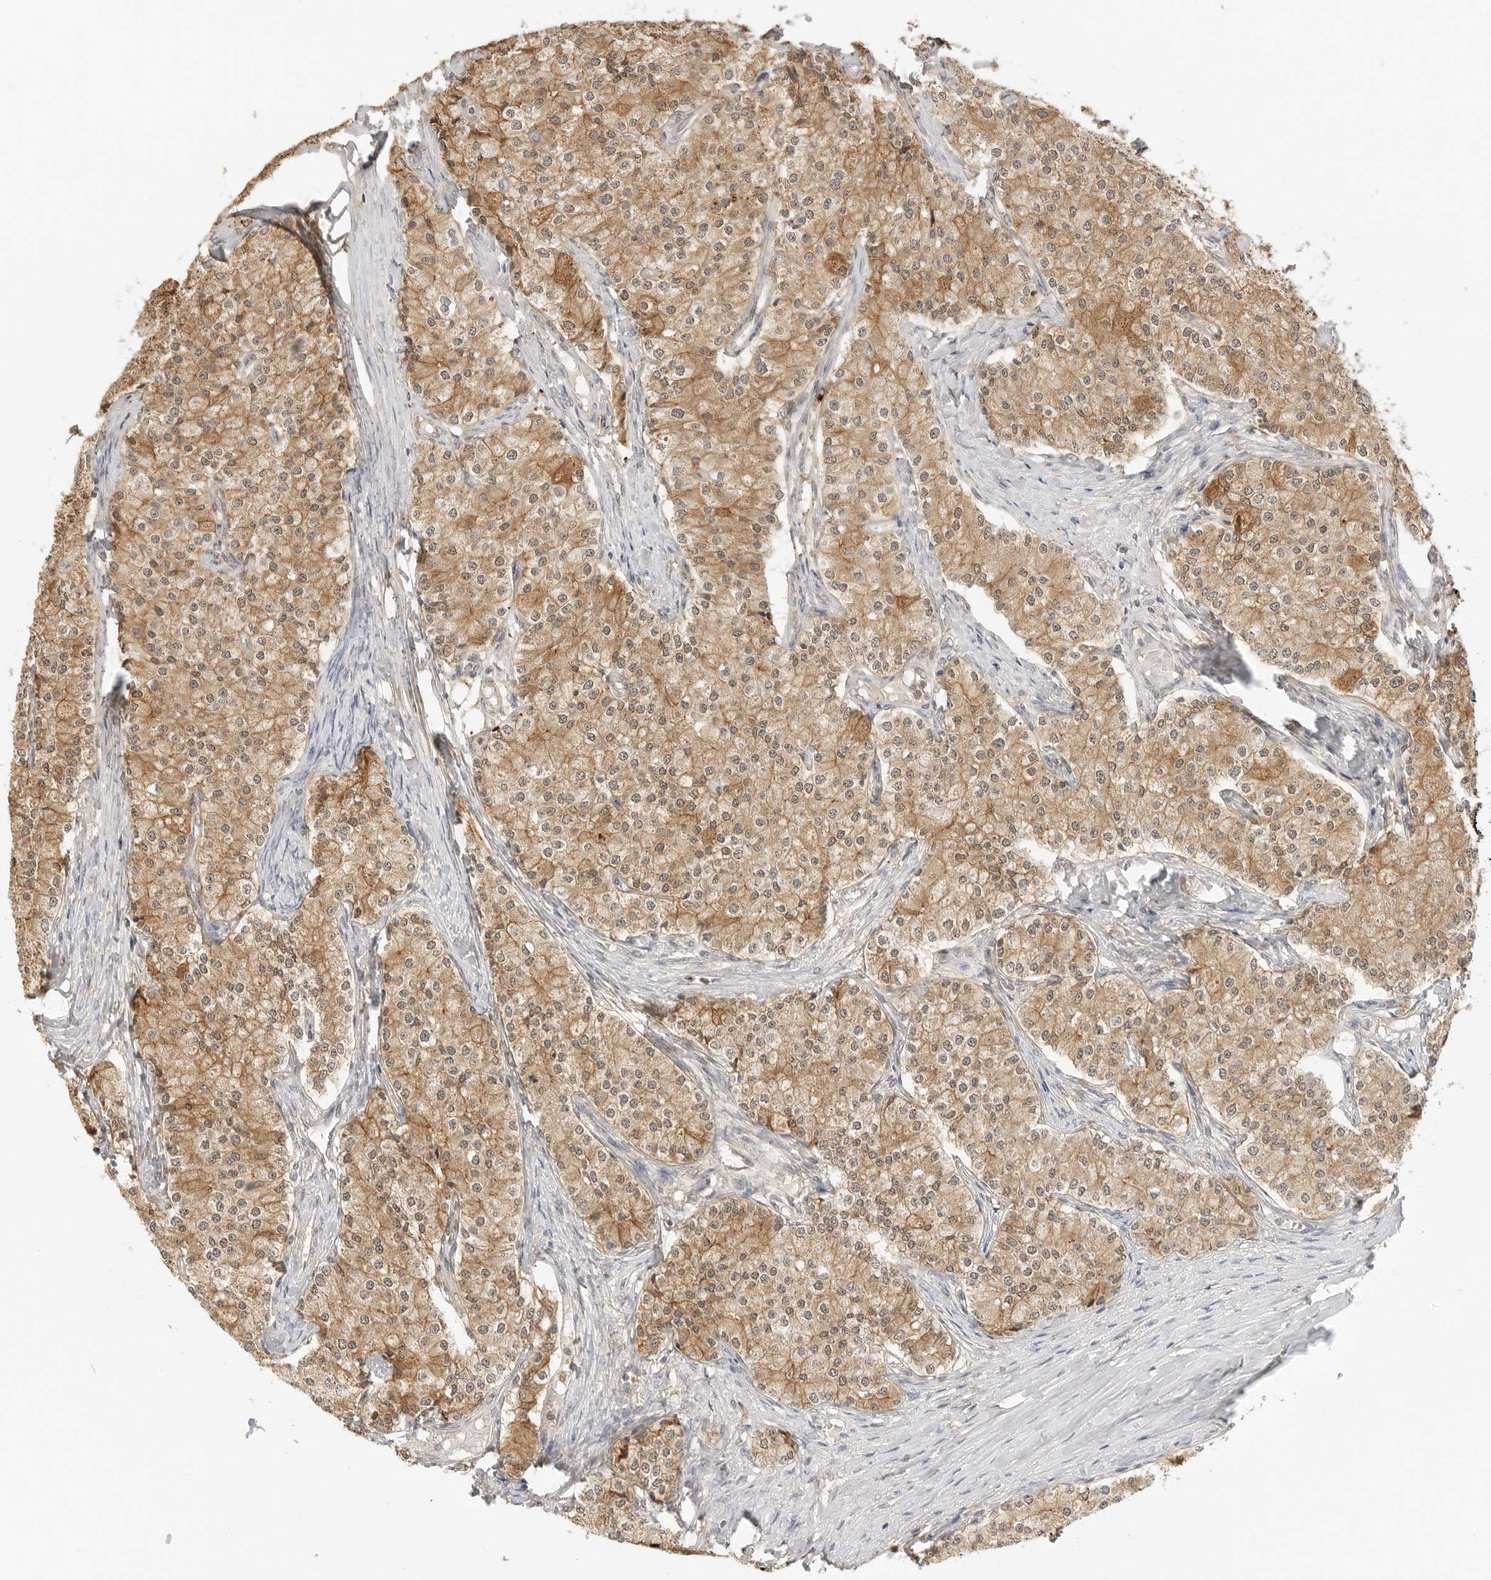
{"staining": {"intensity": "moderate", "quantity": ">75%", "location": "cytoplasmic/membranous"}, "tissue": "carcinoid", "cell_type": "Tumor cells", "image_type": "cancer", "snomed": [{"axis": "morphology", "description": "Carcinoid, malignant, NOS"}, {"axis": "topography", "description": "Colon"}], "caption": "There is medium levels of moderate cytoplasmic/membranous expression in tumor cells of malignant carcinoid, as demonstrated by immunohistochemical staining (brown color).", "gene": "EPHA1", "patient": {"sex": "female", "age": 52}}